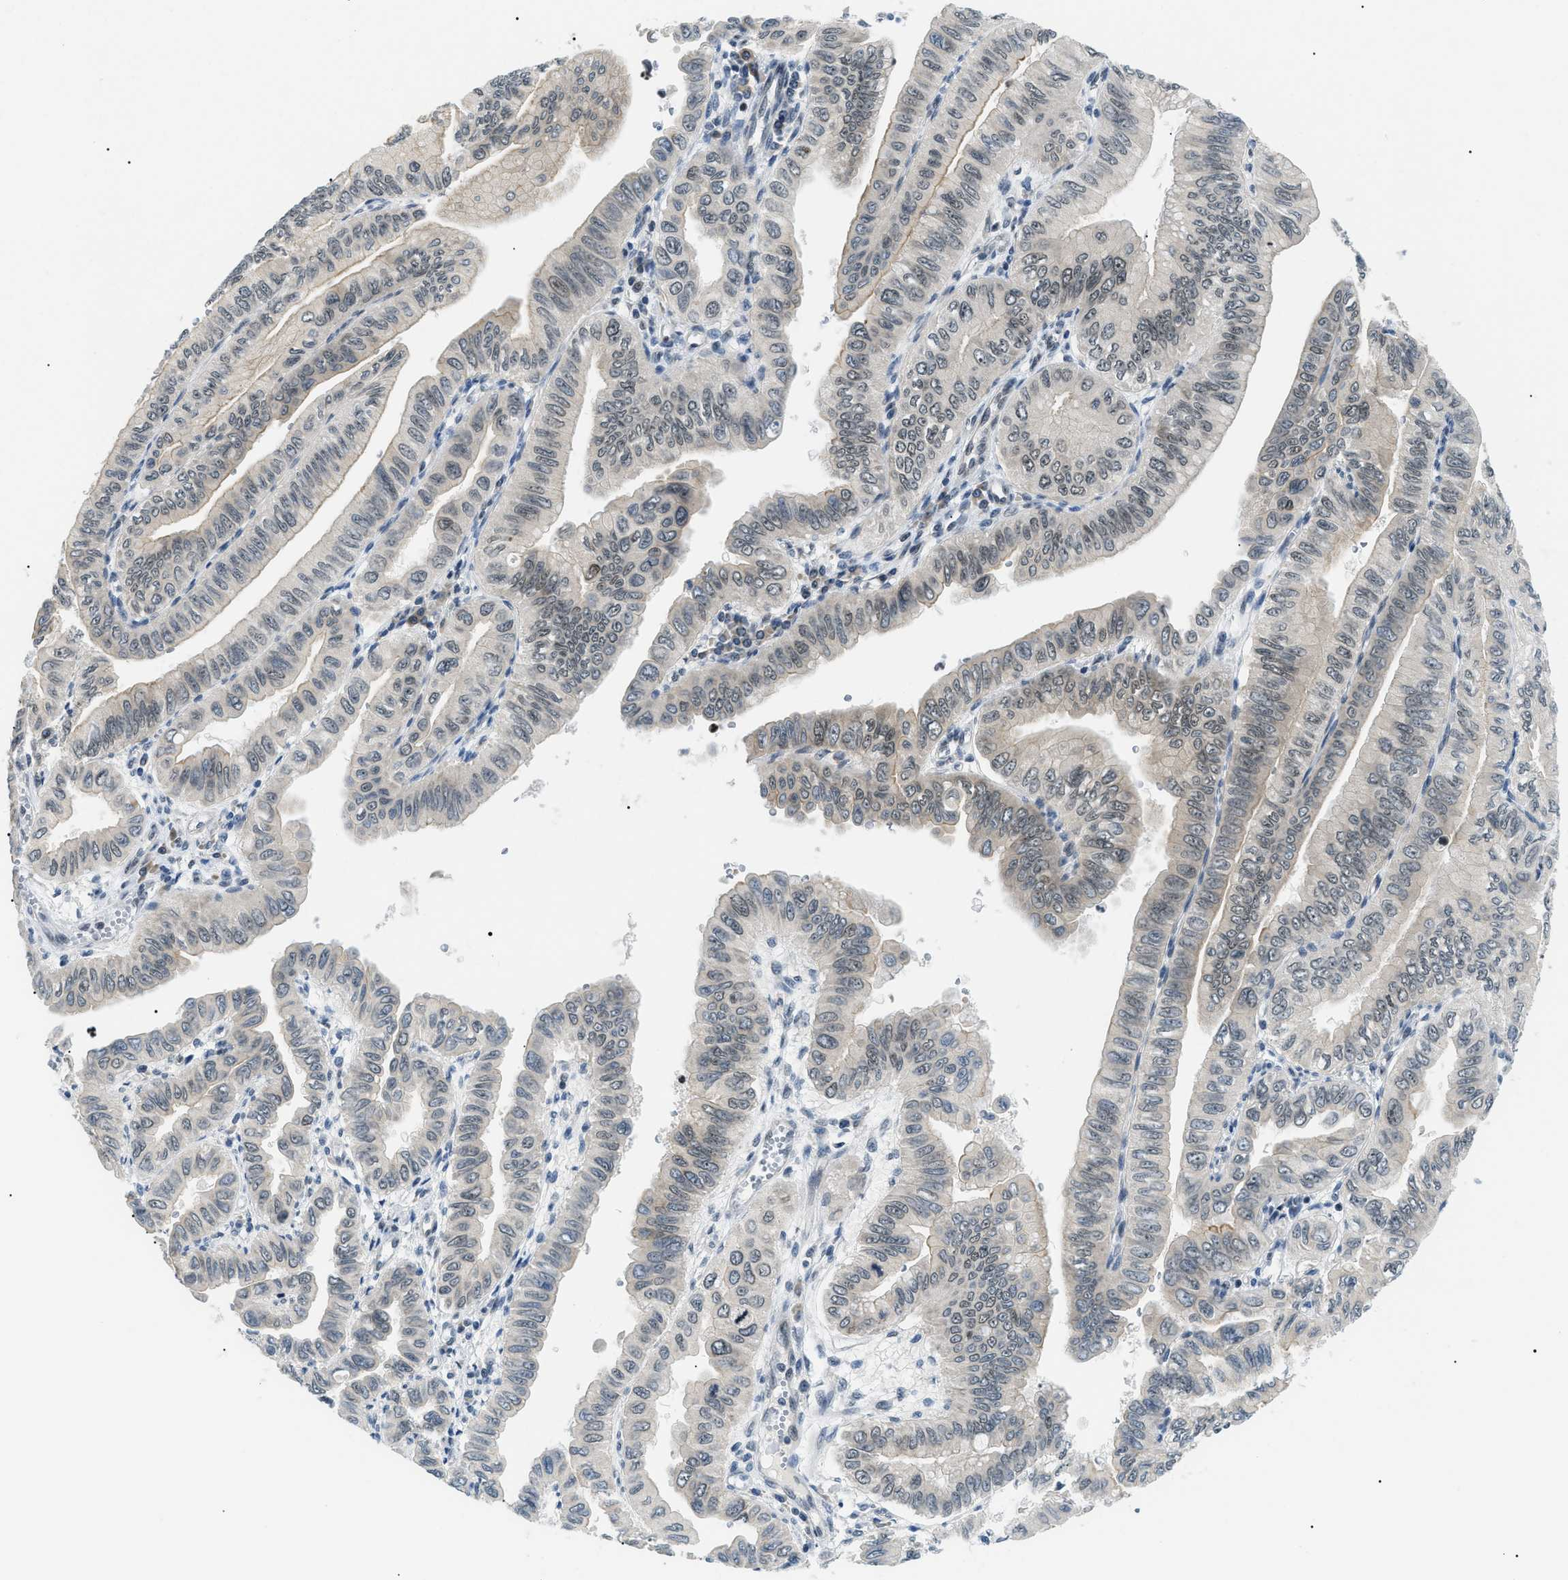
{"staining": {"intensity": "moderate", "quantity": "25%-75%", "location": "cytoplasmic/membranous,nuclear"}, "tissue": "pancreatic cancer", "cell_type": "Tumor cells", "image_type": "cancer", "snomed": [{"axis": "morphology", "description": "Normal tissue, NOS"}, {"axis": "topography", "description": "Lymph node"}], "caption": "Tumor cells demonstrate medium levels of moderate cytoplasmic/membranous and nuclear expression in about 25%-75% of cells in pancreatic cancer.", "gene": "CWC25", "patient": {"sex": "male", "age": 50}}